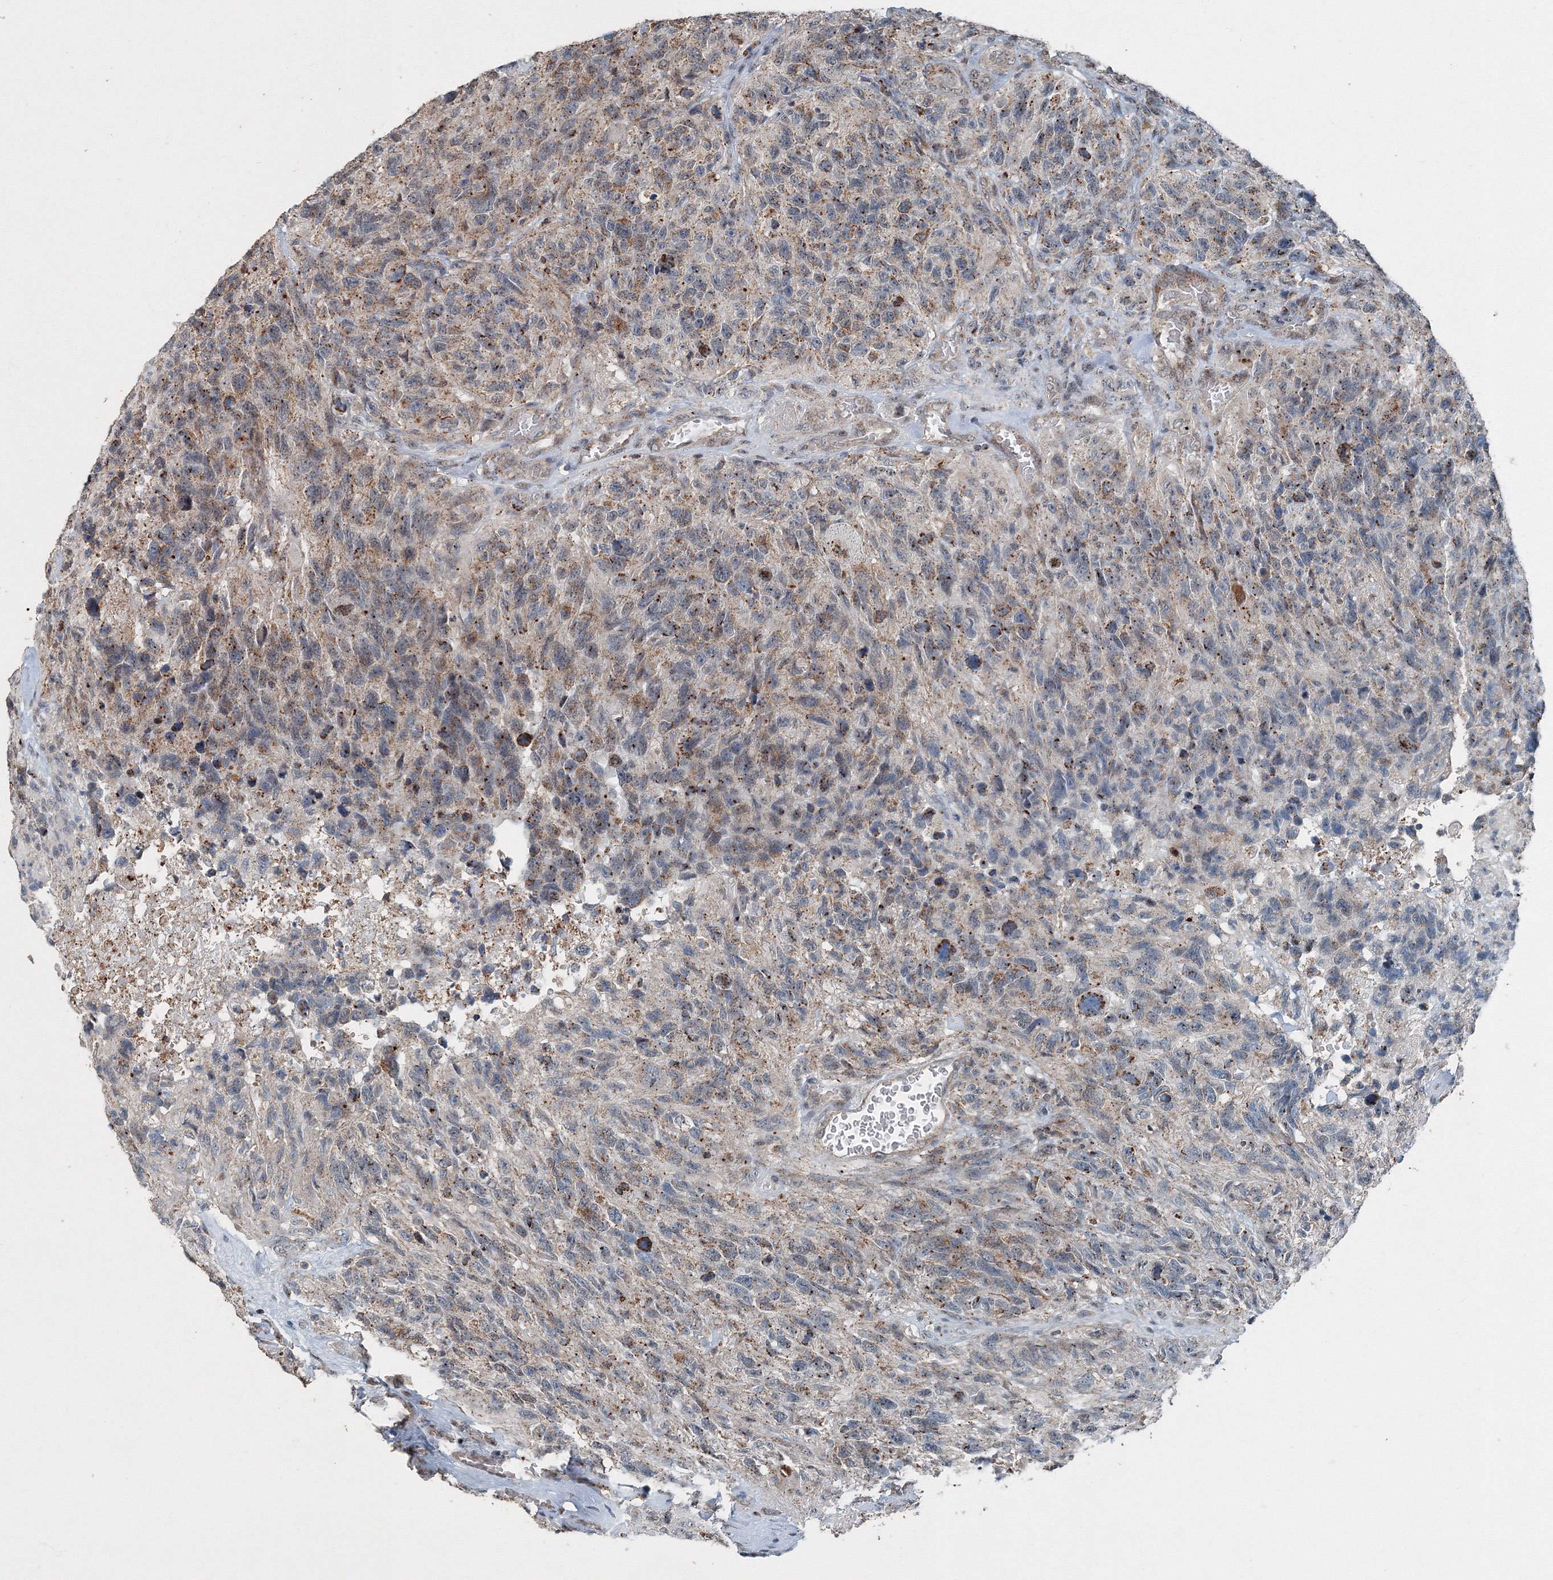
{"staining": {"intensity": "moderate", "quantity": ">75%", "location": "cytoplasmic/membranous"}, "tissue": "glioma", "cell_type": "Tumor cells", "image_type": "cancer", "snomed": [{"axis": "morphology", "description": "Glioma, malignant, High grade"}, {"axis": "topography", "description": "Brain"}], "caption": "Immunohistochemical staining of human high-grade glioma (malignant) exhibits moderate cytoplasmic/membranous protein positivity in approximately >75% of tumor cells.", "gene": "AASDH", "patient": {"sex": "male", "age": 69}}